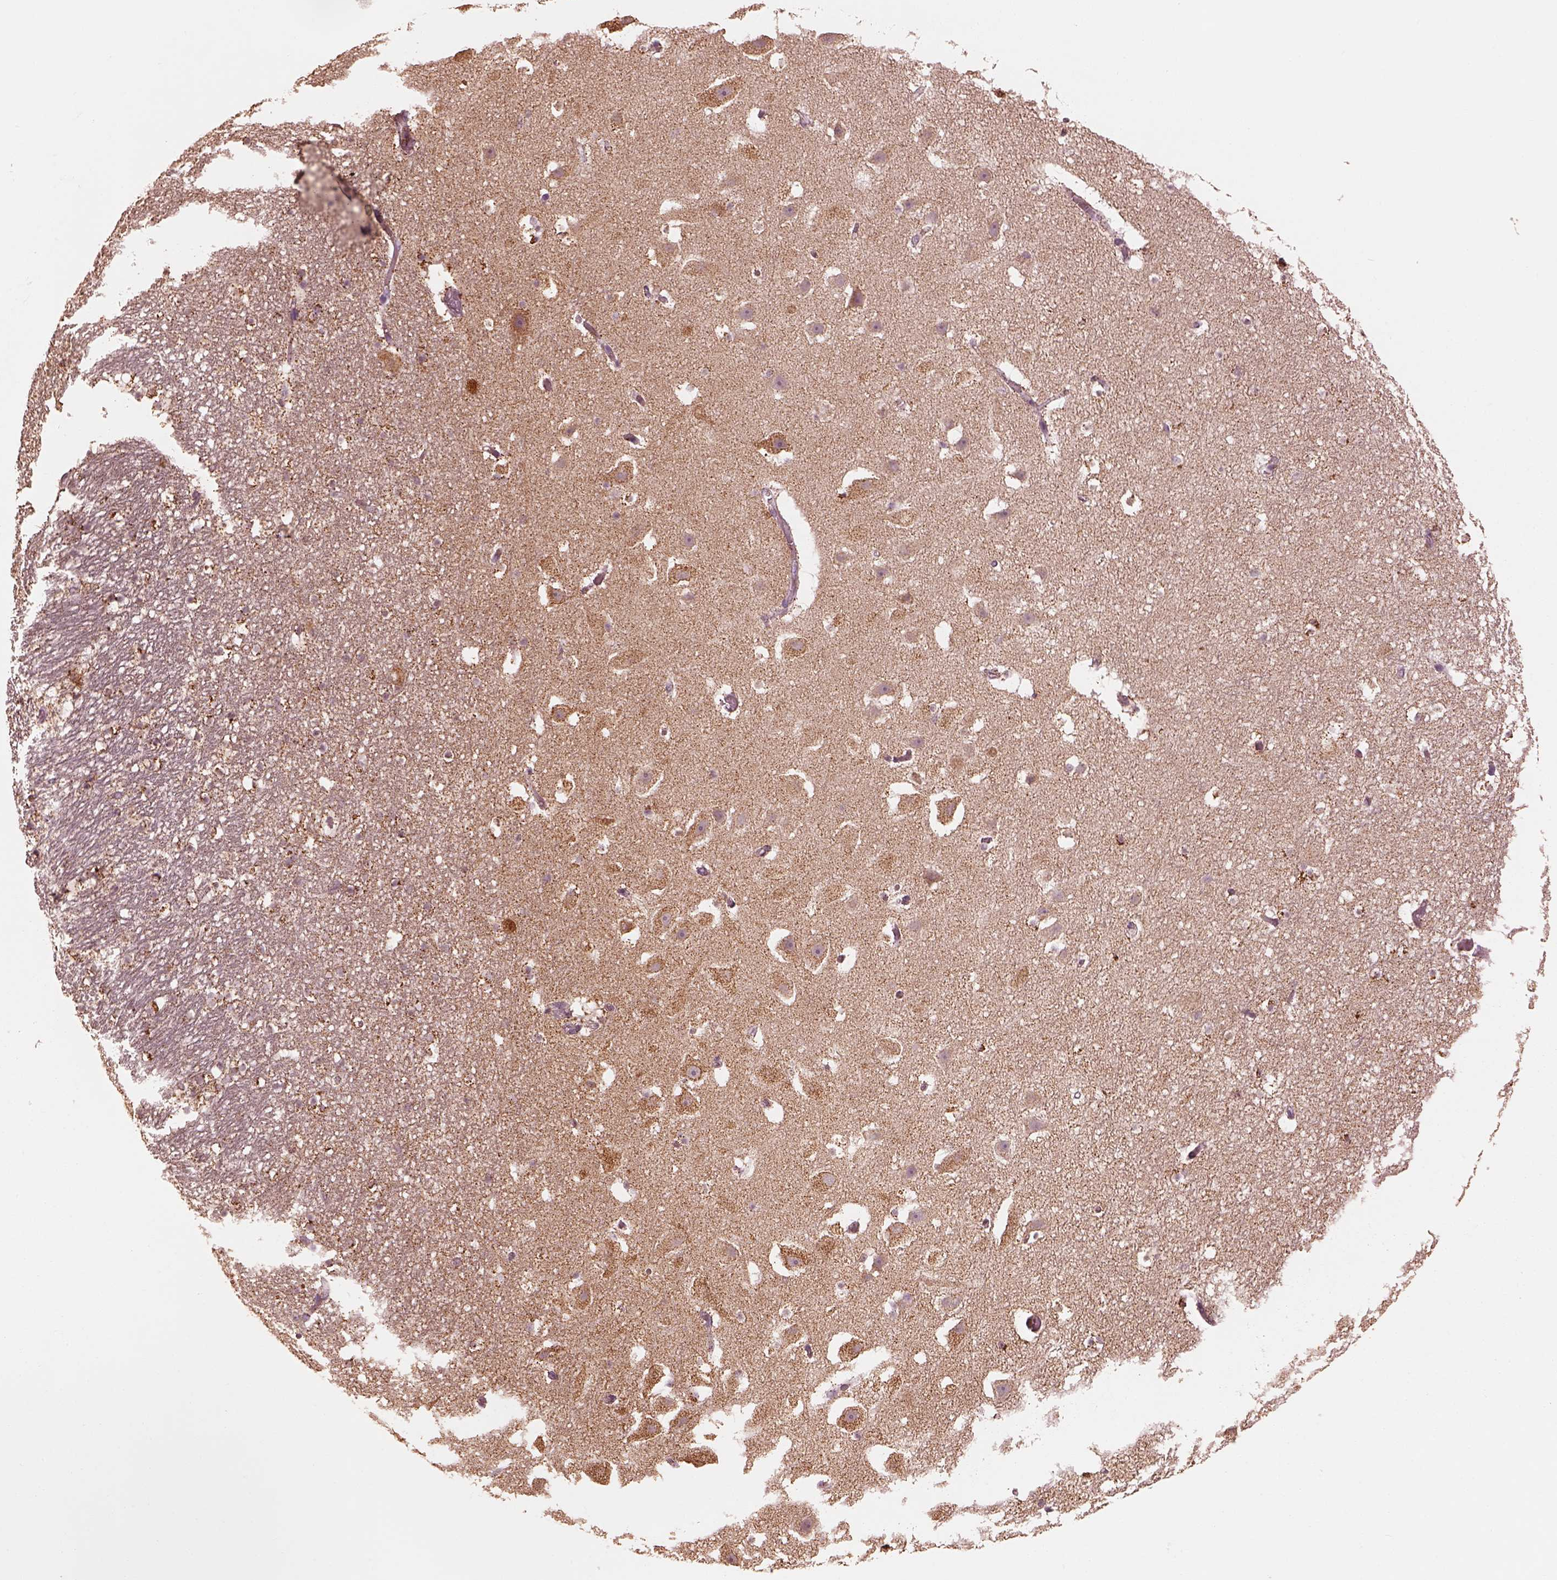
{"staining": {"intensity": "moderate", "quantity": ">75%", "location": "cytoplasmic/membranous"}, "tissue": "hippocampus", "cell_type": "Glial cells", "image_type": "normal", "snomed": [{"axis": "morphology", "description": "Normal tissue, NOS"}, {"axis": "topography", "description": "Hippocampus"}], "caption": "Glial cells display moderate cytoplasmic/membranous staining in about >75% of cells in normal hippocampus. The staining is performed using DAB (3,3'-diaminobenzidine) brown chromogen to label protein expression. The nuclei are counter-stained blue using hematoxylin.", "gene": "ENTPD6", "patient": {"sex": "male", "age": 26}}